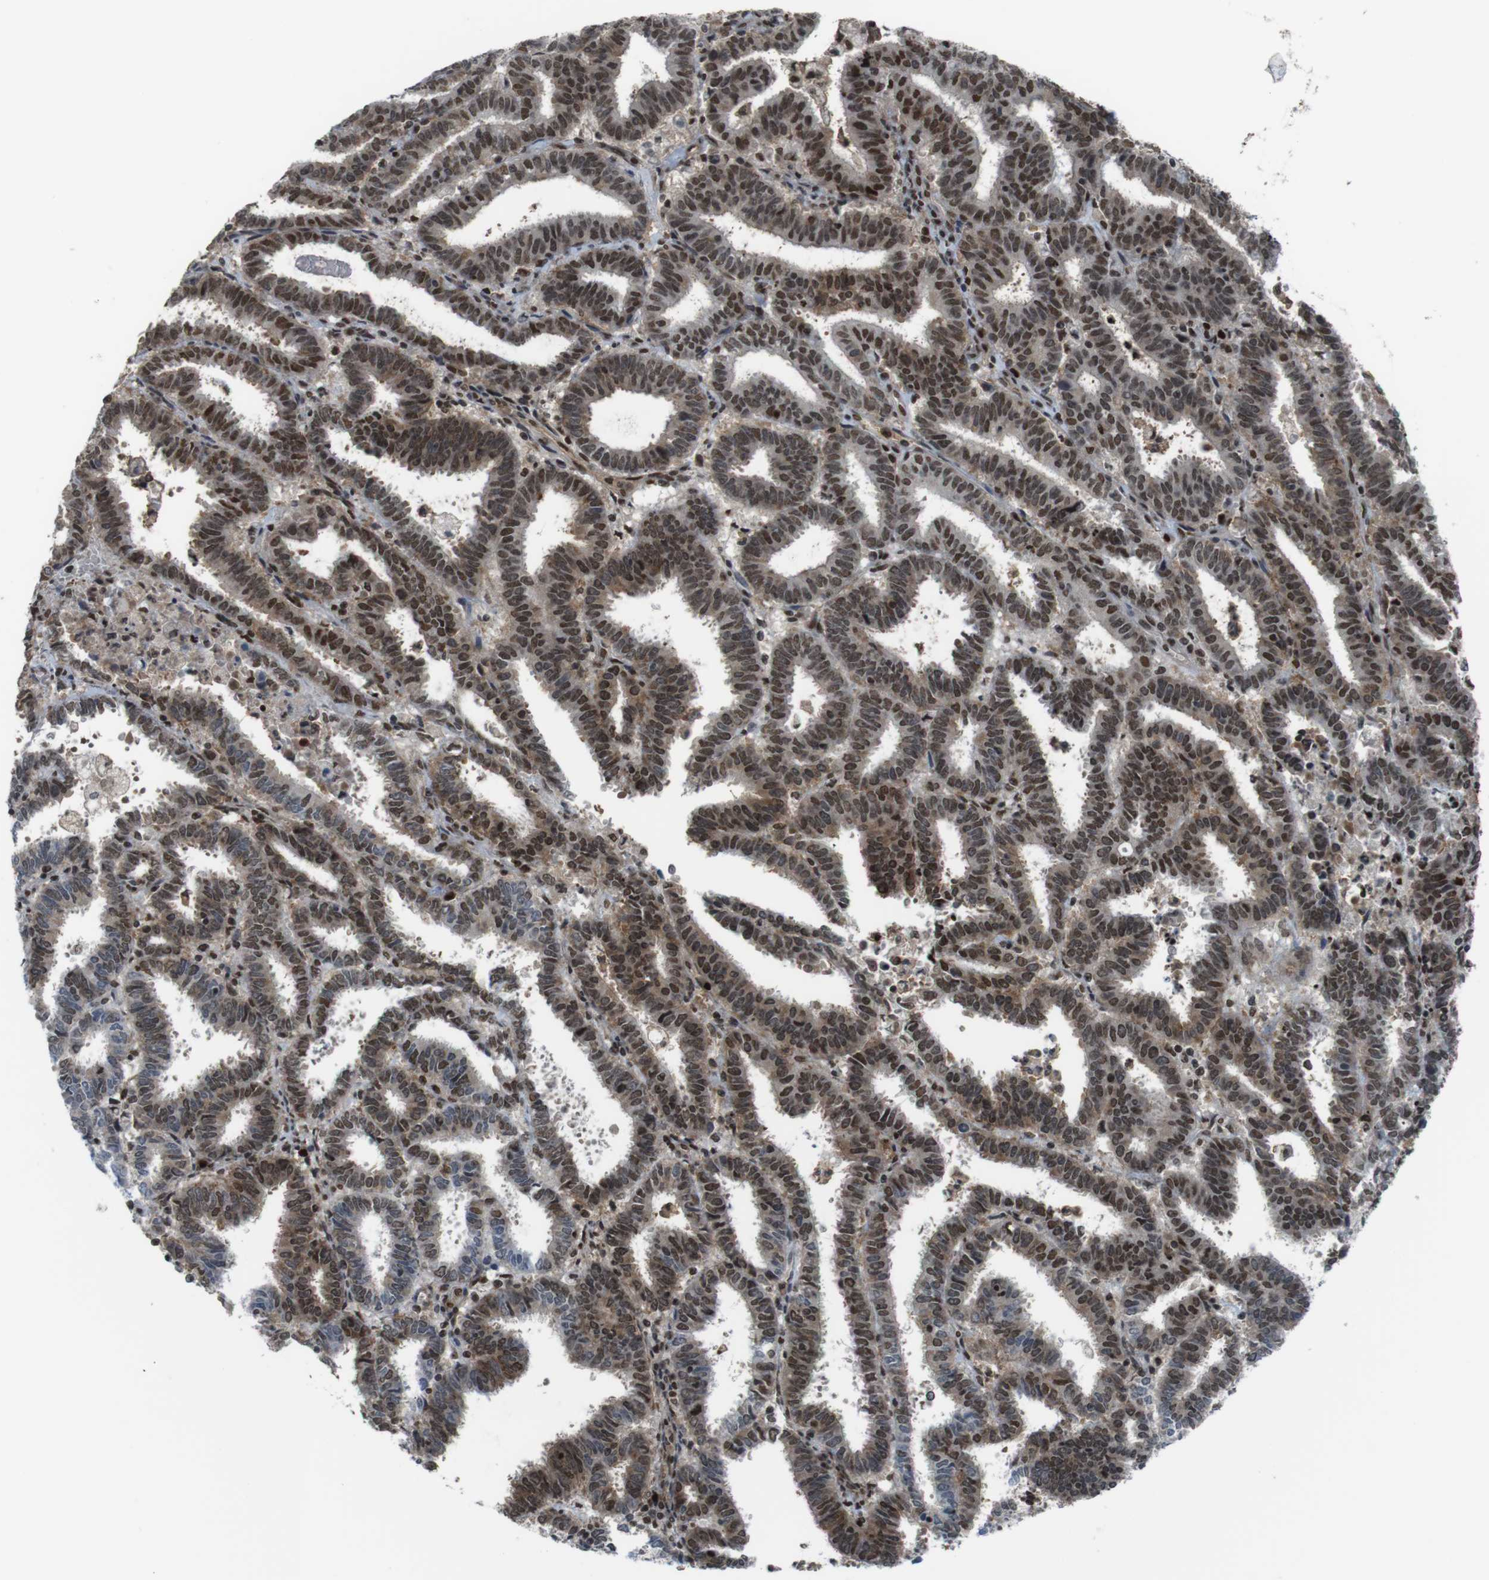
{"staining": {"intensity": "strong", "quantity": ">75%", "location": "nuclear"}, "tissue": "endometrial cancer", "cell_type": "Tumor cells", "image_type": "cancer", "snomed": [{"axis": "morphology", "description": "Adenocarcinoma, NOS"}, {"axis": "topography", "description": "Uterus"}], "caption": "Immunohistochemistry staining of endometrial adenocarcinoma, which exhibits high levels of strong nuclear positivity in approximately >75% of tumor cells indicating strong nuclear protein expression. The staining was performed using DAB (3,3'-diaminobenzidine) (brown) for protein detection and nuclei were counterstained in hematoxylin (blue).", "gene": "SUB1", "patient": {"sex": "female", "age": 83}}